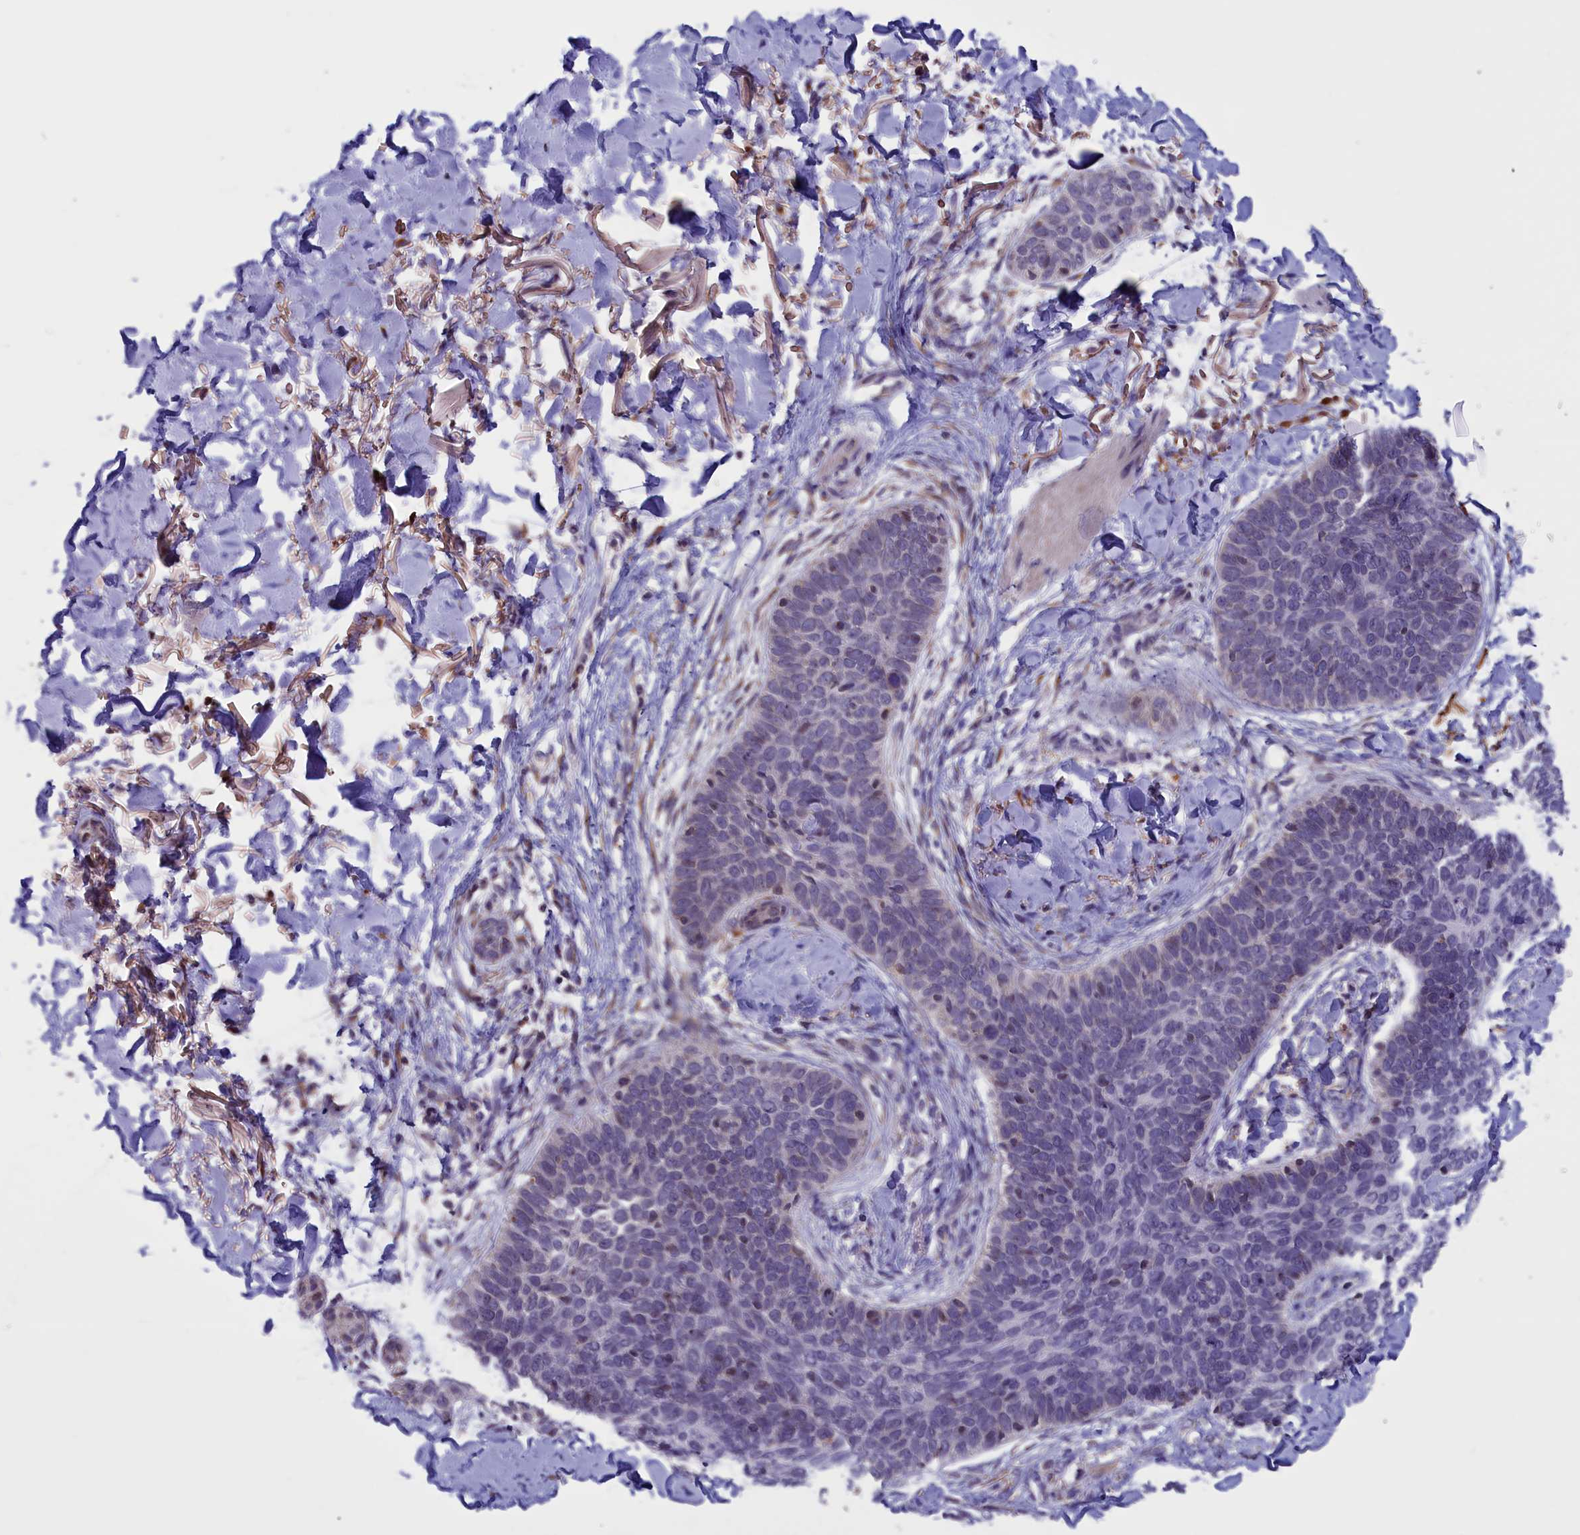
{"staining": {"intensity": "negative", "quantity": "none", "location": "none"}, "tissue": "skin cancer", "cell_type": "Tumor cells", "image_type": "cancer", "snomed": [{"axis": "morphology", "description": "Basal cell carcinoma"}, {"axis": "topography", "description": "Skin"}], "caption": "Tumor cells show no significant protein positivity in basal cell carcinoma (skin). Nuclei are stained in blue.", "gene": "PARS2", "patient": {"sex": "male", "age": 85}}